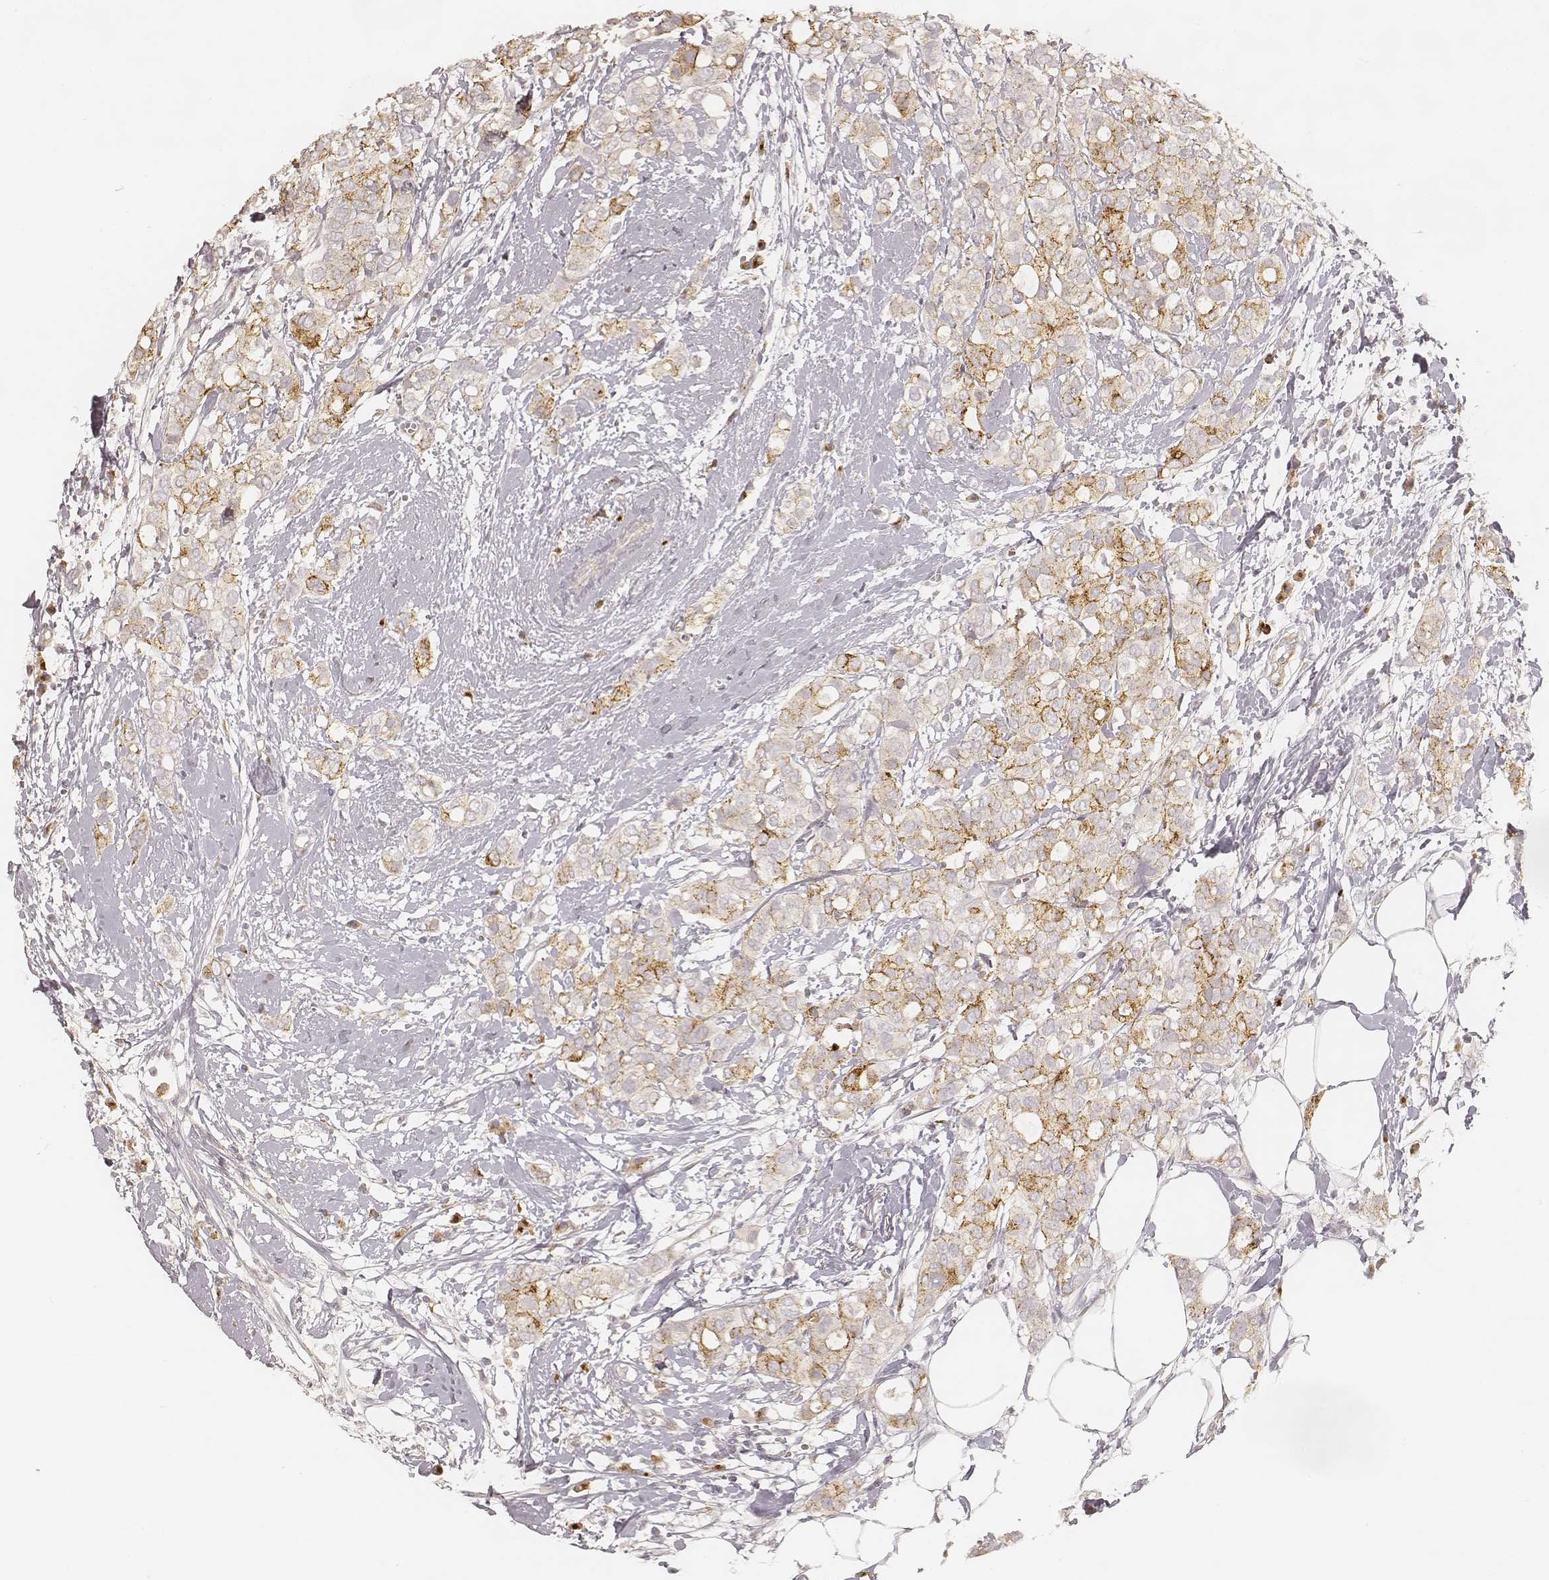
{"staining": {"intensity": "moderate", "quantity": "25%-75%", "location": "cytoplasmic/membranous"}, "tissue": "breast cancer", "cell_type": "Tumor cells", "image_type": "cancer", "snomed": [{"axis": "morphology", "description": "Duct carcinoma"}, {"axis": "topography", "description": "Breast"}], "caption": "Immunohistochemistry (IHC) image of neoplastic tissue: breast cancer (infiltrating ductal carcinoma) stained using immunohistochemistry reveals medium levels of moderate protein expression localized specifically in the cytoplasmic/membranous of tumor cells, appearing as a cytoplasmic/membranous brown color.", "gene": "GORASP2", "patient": {"sex": "female", "age": 40}}